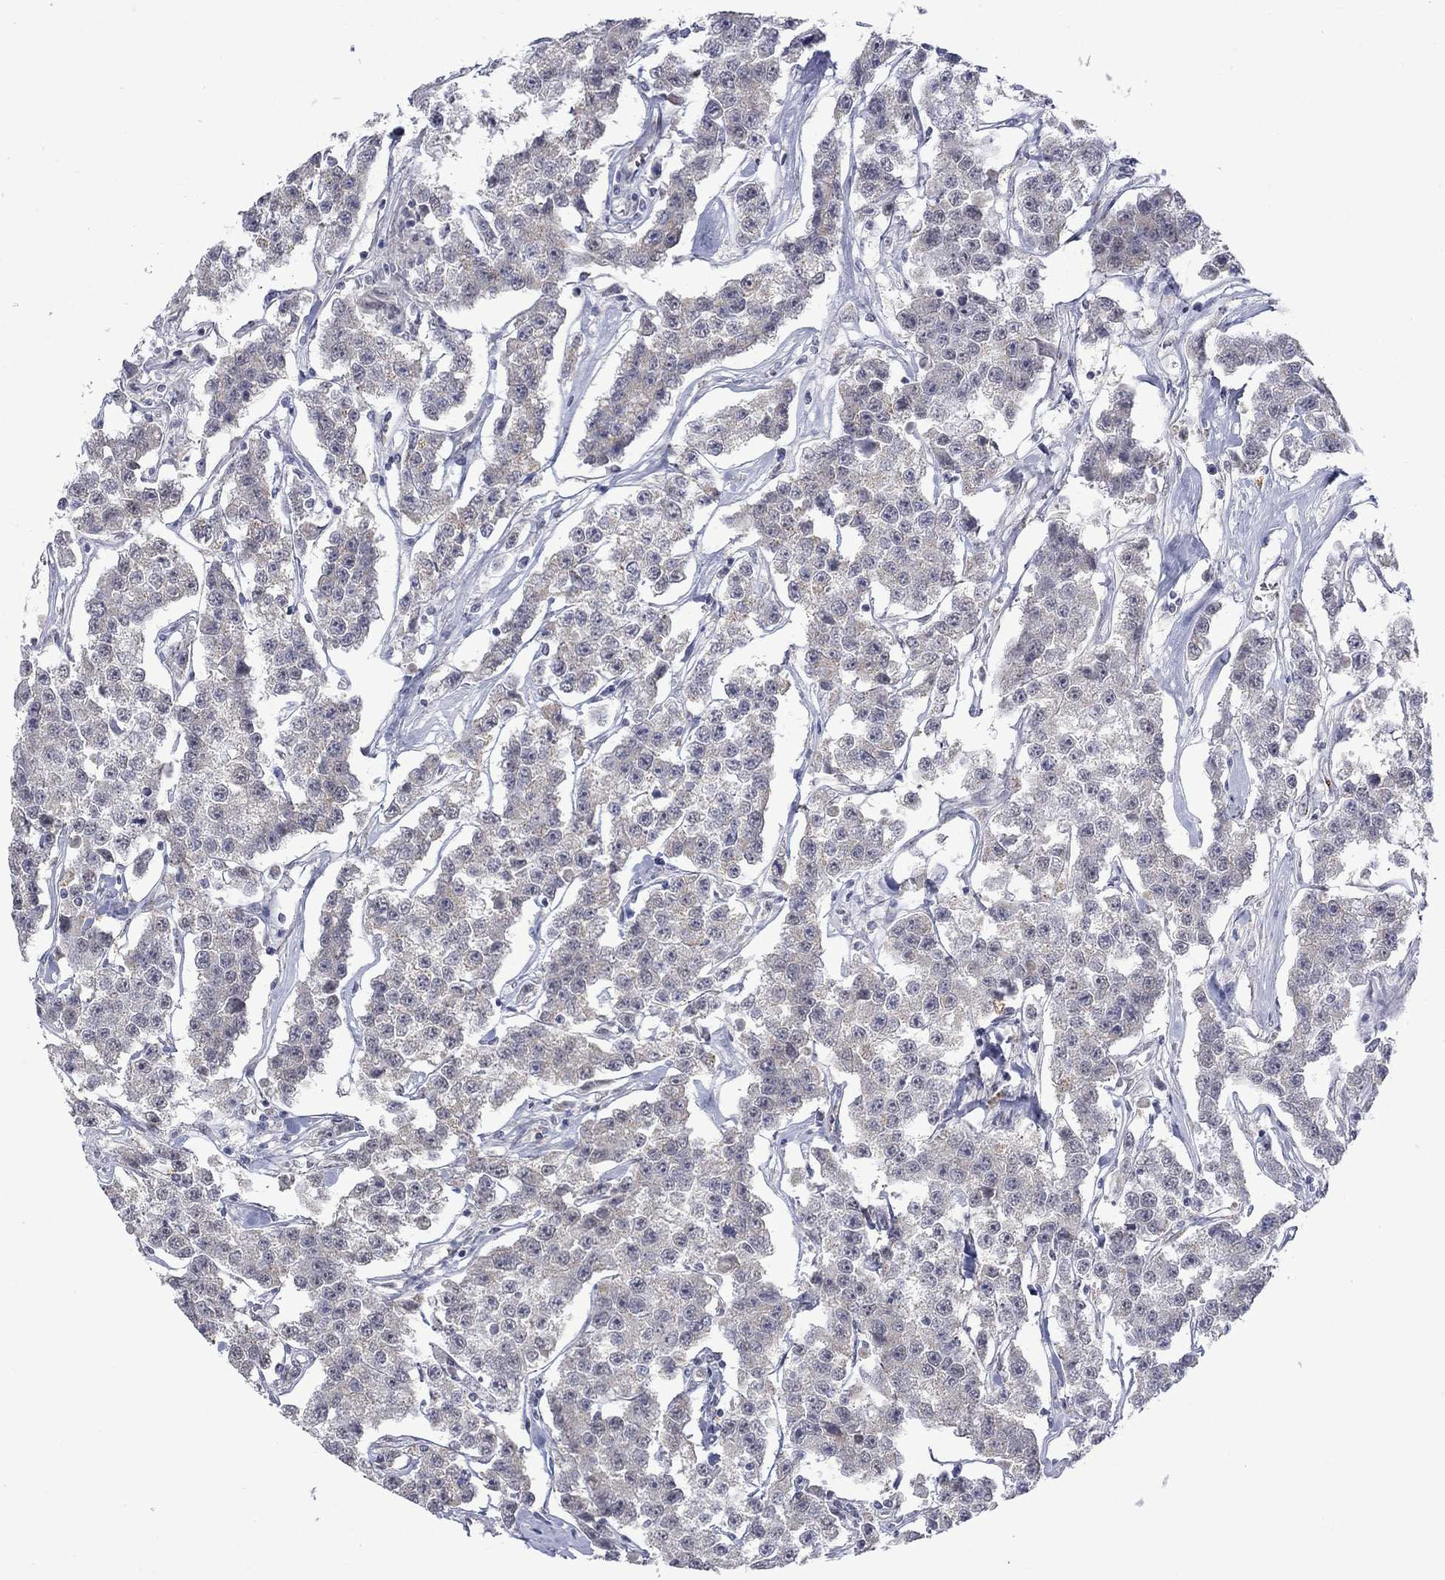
{"staining": {"intensity": "negative", "quantity": "none", "location": "none"}, "tissue": "testis cancer", "cell_type": "Tumor cells", "image_type": "cancer", "snomed": [{"axis": "morphology", "description": "Seminoma, NOS"}, {"axis": "topography", "description": "Testis"}], "caption": "This is an immunohistochemistry (IHC) image of testis cancer (seminoma). There is no staining in tumor cells.", "gene": "KCNJ16", "patient": {"sex": "male", "age": 59}}